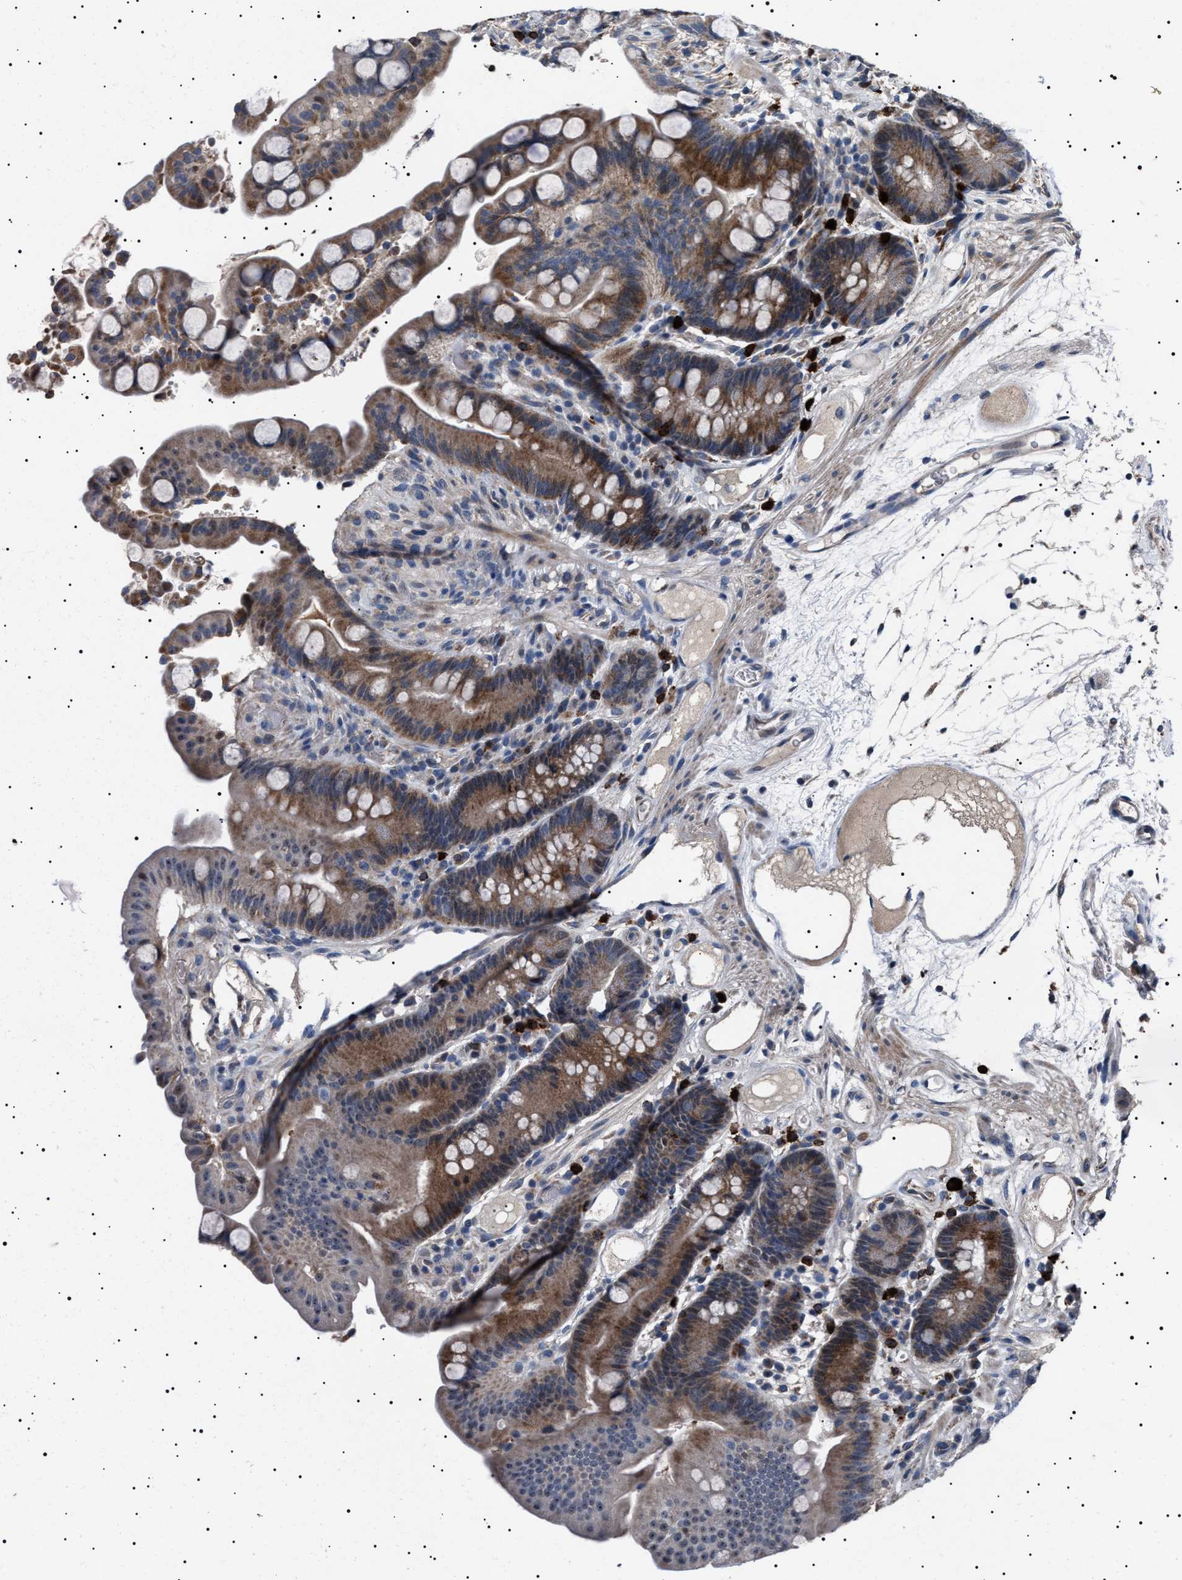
{"staining": {"intensity": "weak", "quantity": "25%-75%", "location": "cytoplasmic/membranous"}, "tissue": "colon", "cell_type": "Endothelial cells", "image_type": "normal", "snomed": [{"axis": "morphology", "description": "Normal tissue, NOS"}, {"axis": "topography", "description": "Colon"}], "caption": "Endothelial cells show weak cytoplasmic/membranous expression in approximately 25%-75% of cells in unremarkable colon.", "gene": "PTRH1", "patient": {"sex": "male", "age": 73}}